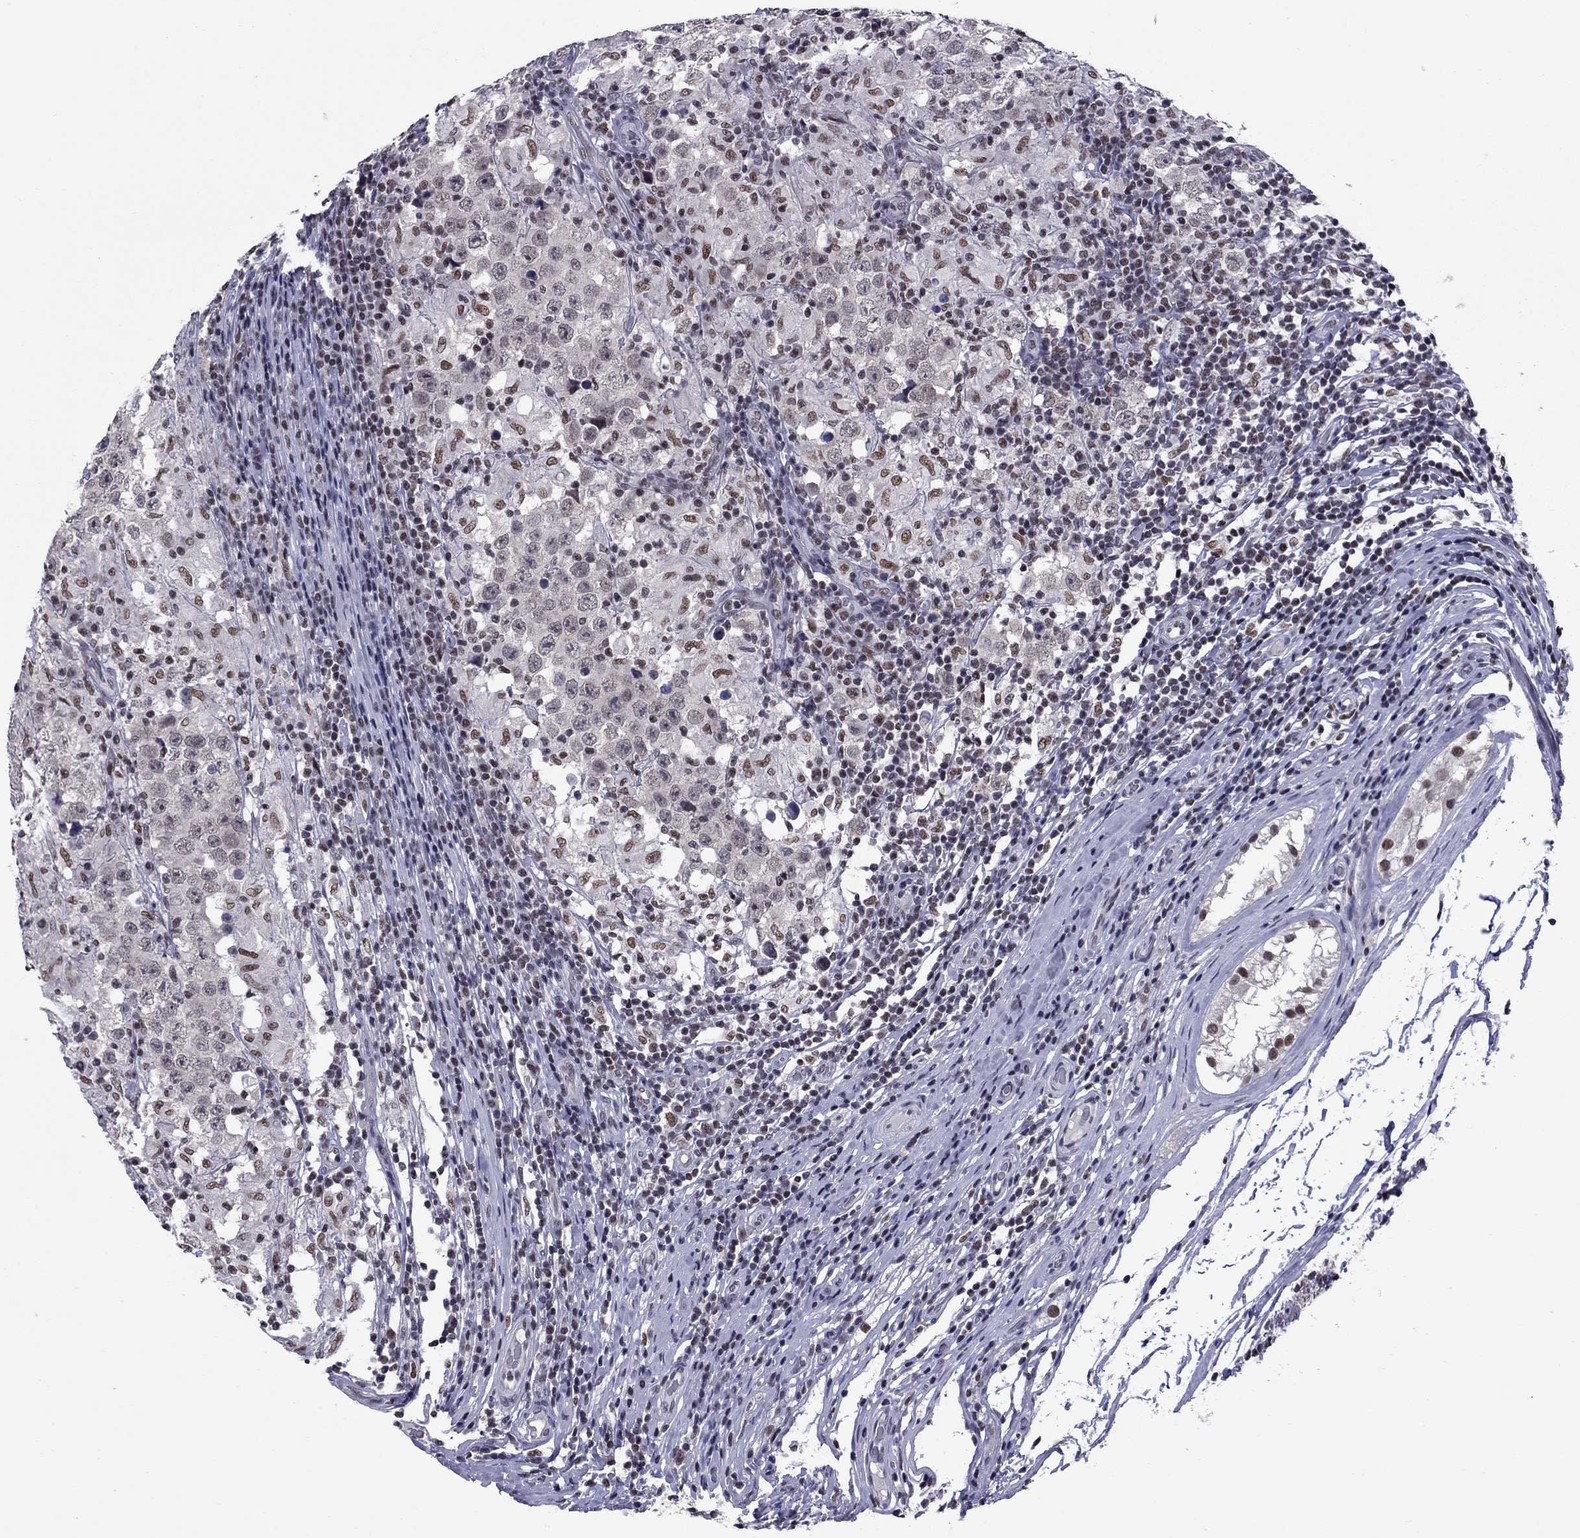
{"staining": {"intensity": "negative", "quantity": "none", "location": "none"}, "tissue": "testis cancer", "cell_type": "Tumor cells", "image_type": "cancer", "snomed": [{"axis": "morphology", "description": "Seminoma, NOS"}, {"axis": "morphology", "description": "Carcinoma, Embryonal, NOS"}, {"axis": "topography", "description": "Testis"}], "caption": "There is no significant positivity in tumor cells of testis cancer.", "gene": "TAF9", "patient": {"sex": "male", "age": 41}}